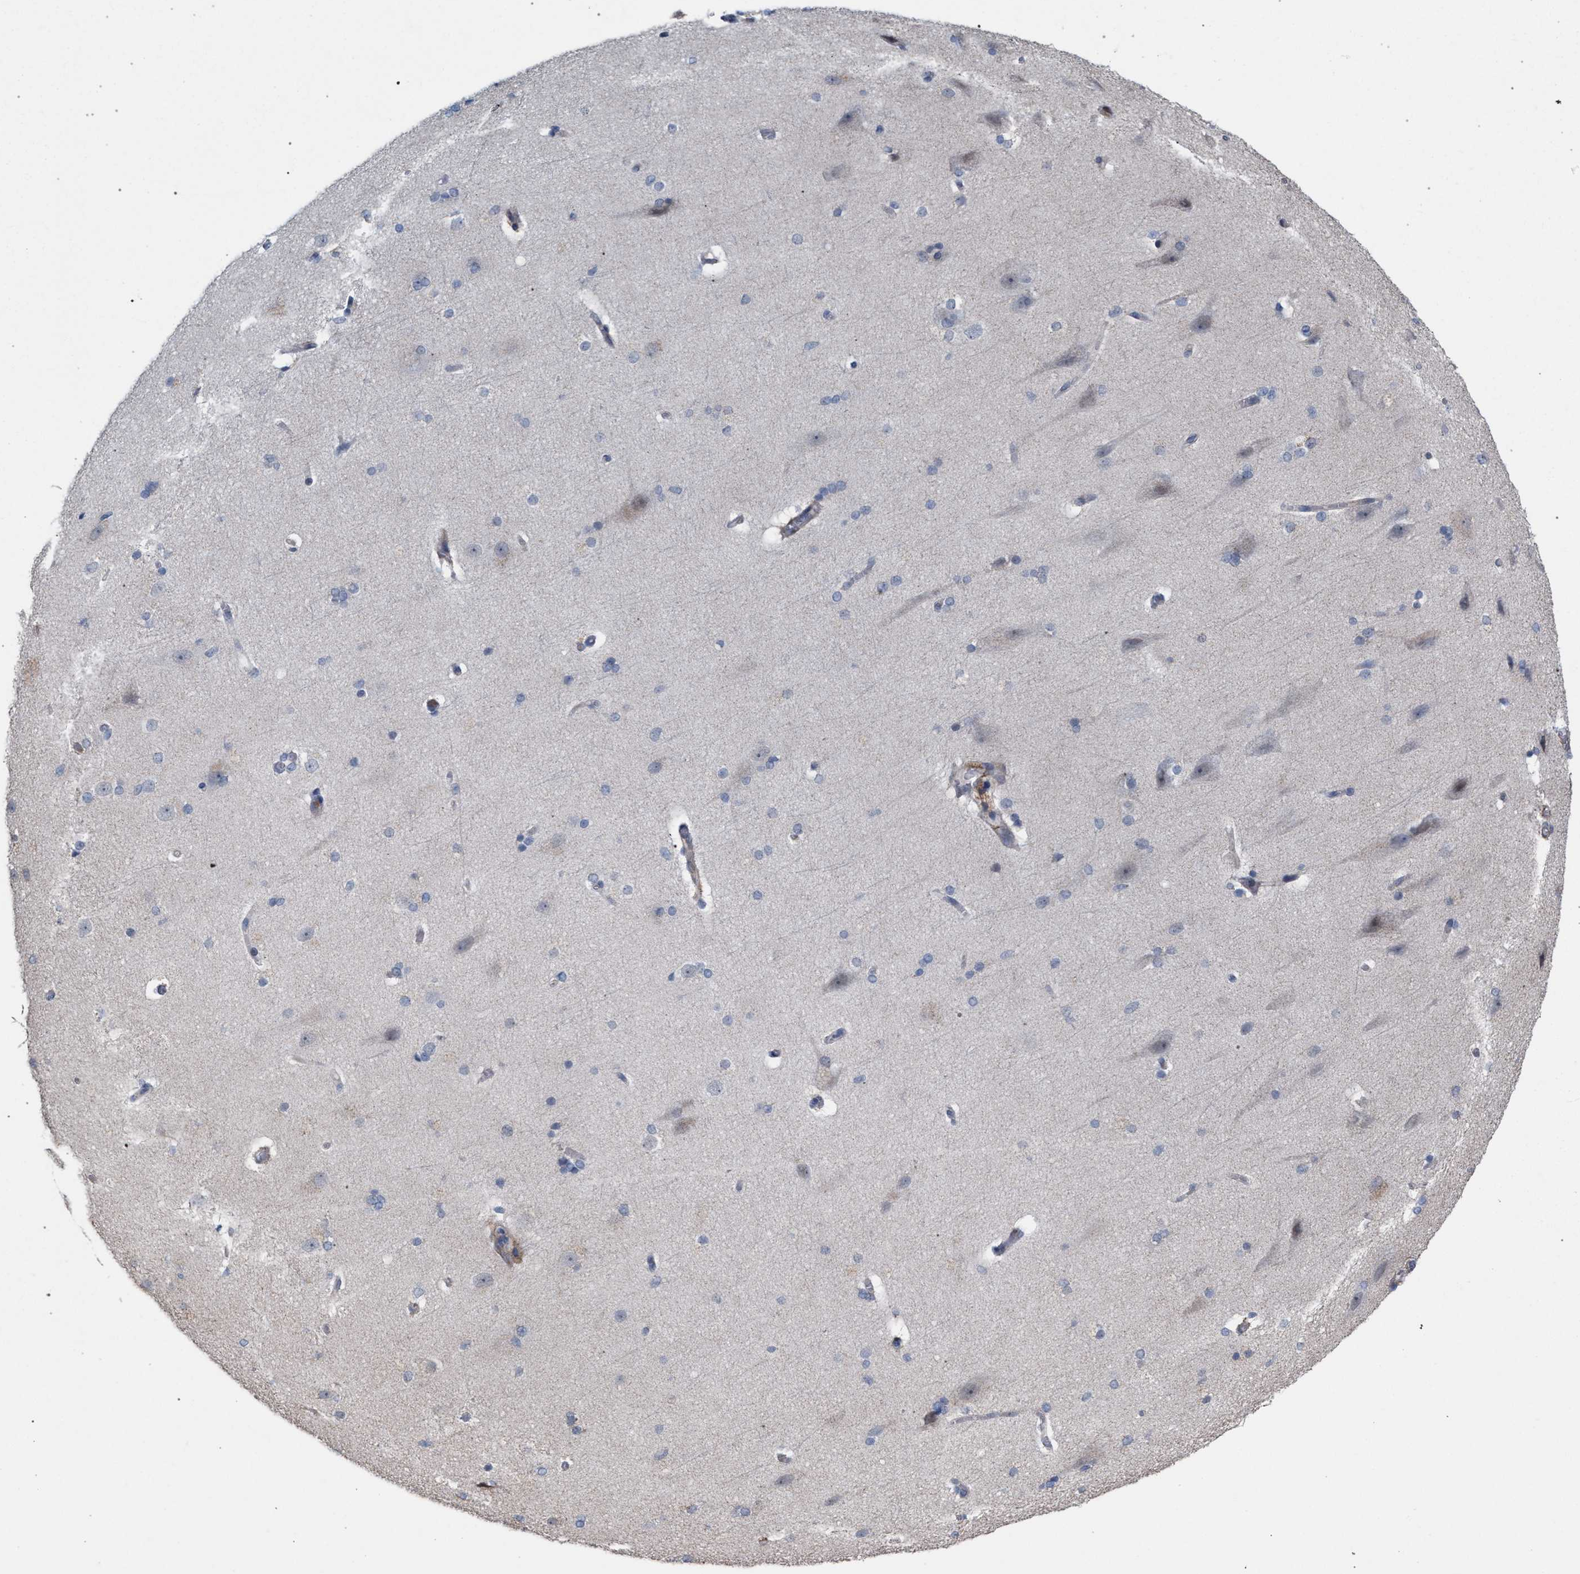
{"staining": {"intensity": "weak", "quantity": ">75%", "location": "cytoplasmic/membranous"}, "tissue": "cerebral cortex", "cell_type": "Endothelial cells", "image_type": "normal", "snomed": [{"axis": "morphology", "description": "Normal tissue, NOS"}, {"axis": "topography", "description": "Cerebral cortex"}, {"axis": "topography", "description": "Hippocampus"}], "caption": "This histopathology image exhibits immunohistochemistry (IHC) staining of benign cerebral cortex, with low weak cytoplasmic/membranous expression in approximately >75% of endothelial cells.", "gene": "RNF135", "patient": {"sex": "female", "age": 19}}